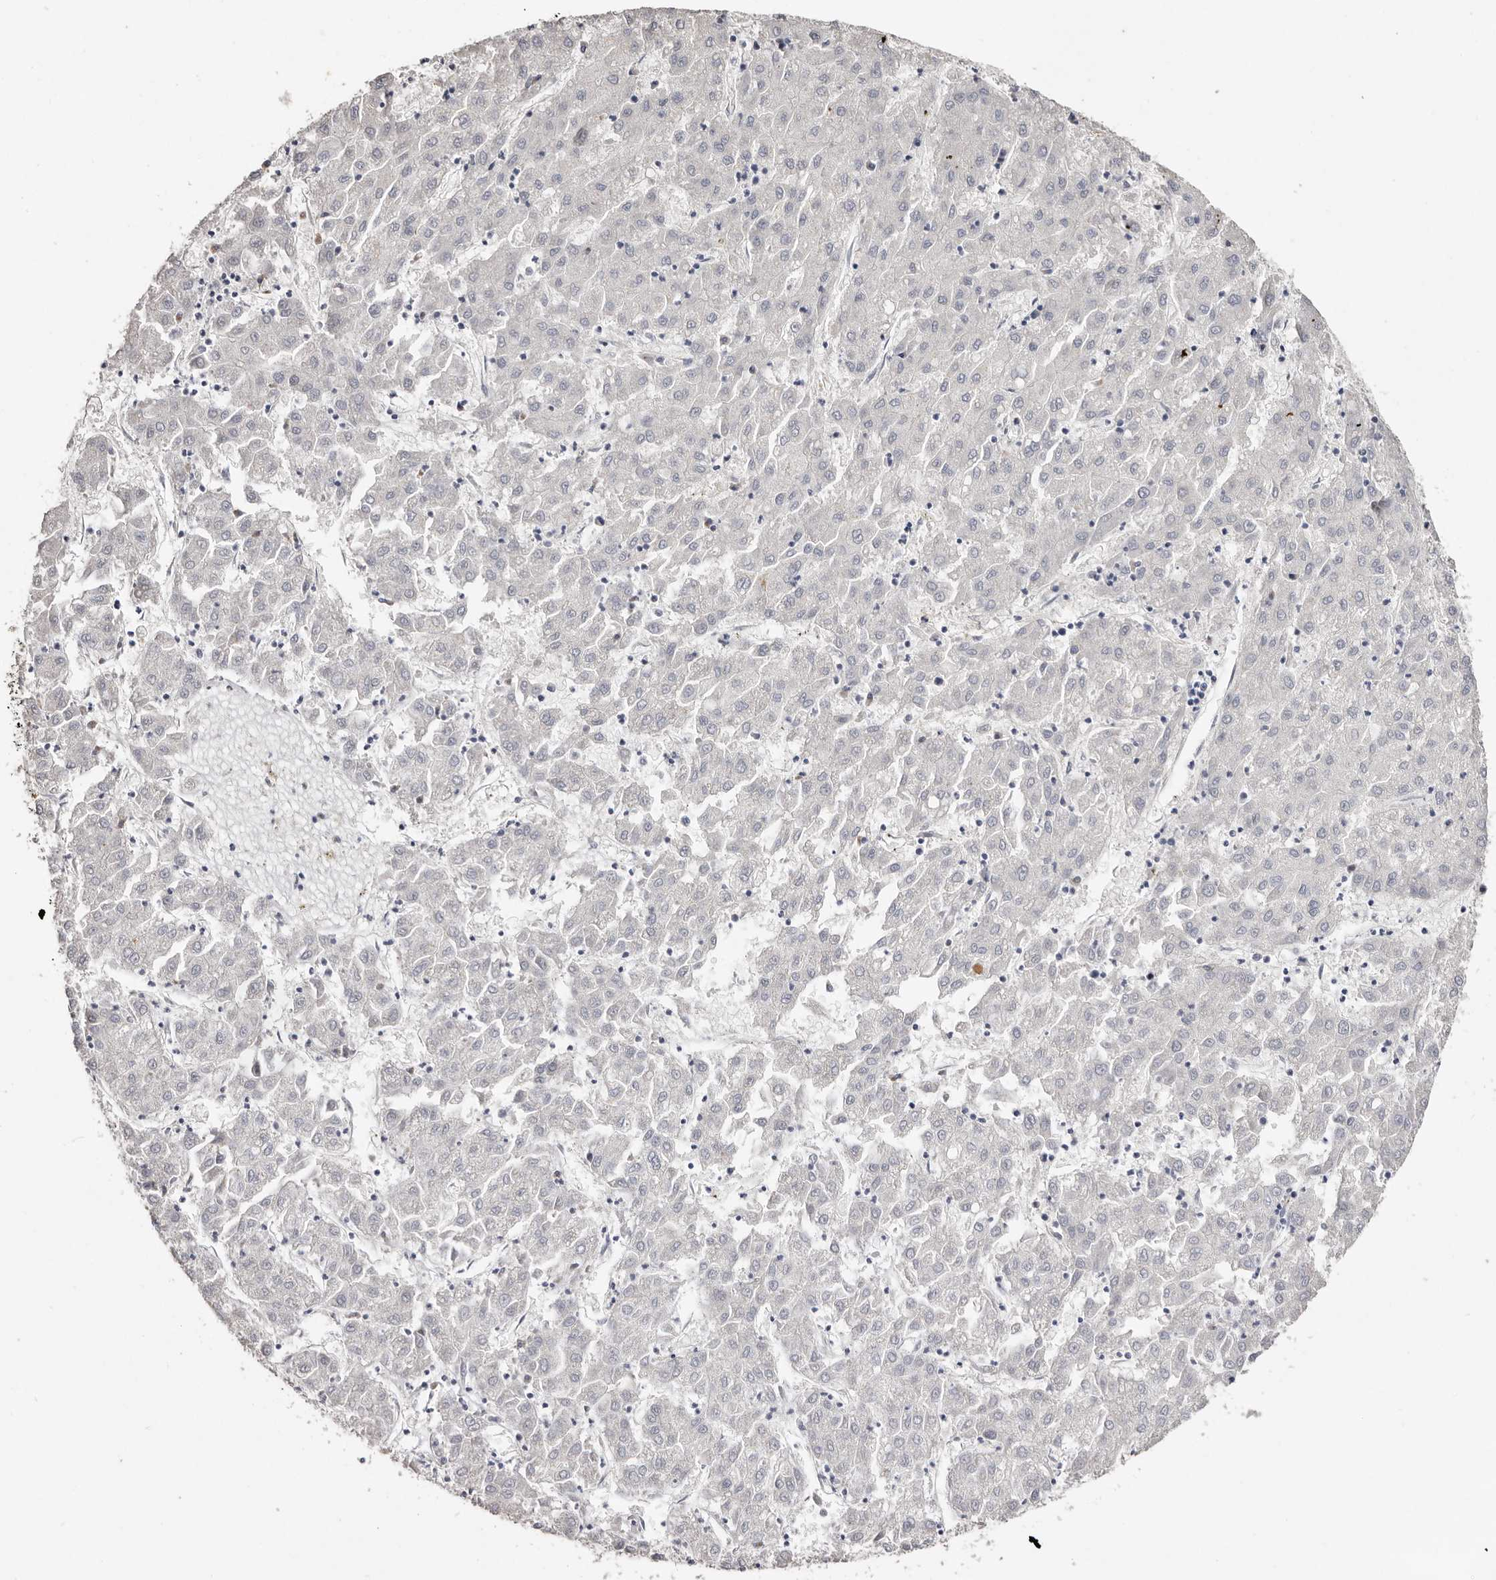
{"staining": {"intensity": "negative", "quantity": "none", "location": "none"}, "tissue": "liver cancer", "cell_type": "Tumor cells", "image_type": "cancer", "snomed": [{"axis": "morphology", "description": "Carcinoma, Hepatocellular, NOS"}, {"axis": "topography", "description": "Liver"}], "caption": "Immunohistochemical staining of human hepatocellular carcinoma (liver) exhibits no significant staining in tumor cells. (Brightfield microscopy of DAB (3,3'-diaminobenzidine) immunohistochemistry at high magnification).", "gene": "LGALS7B", "patient": {"sex": "male", "age": 72}}